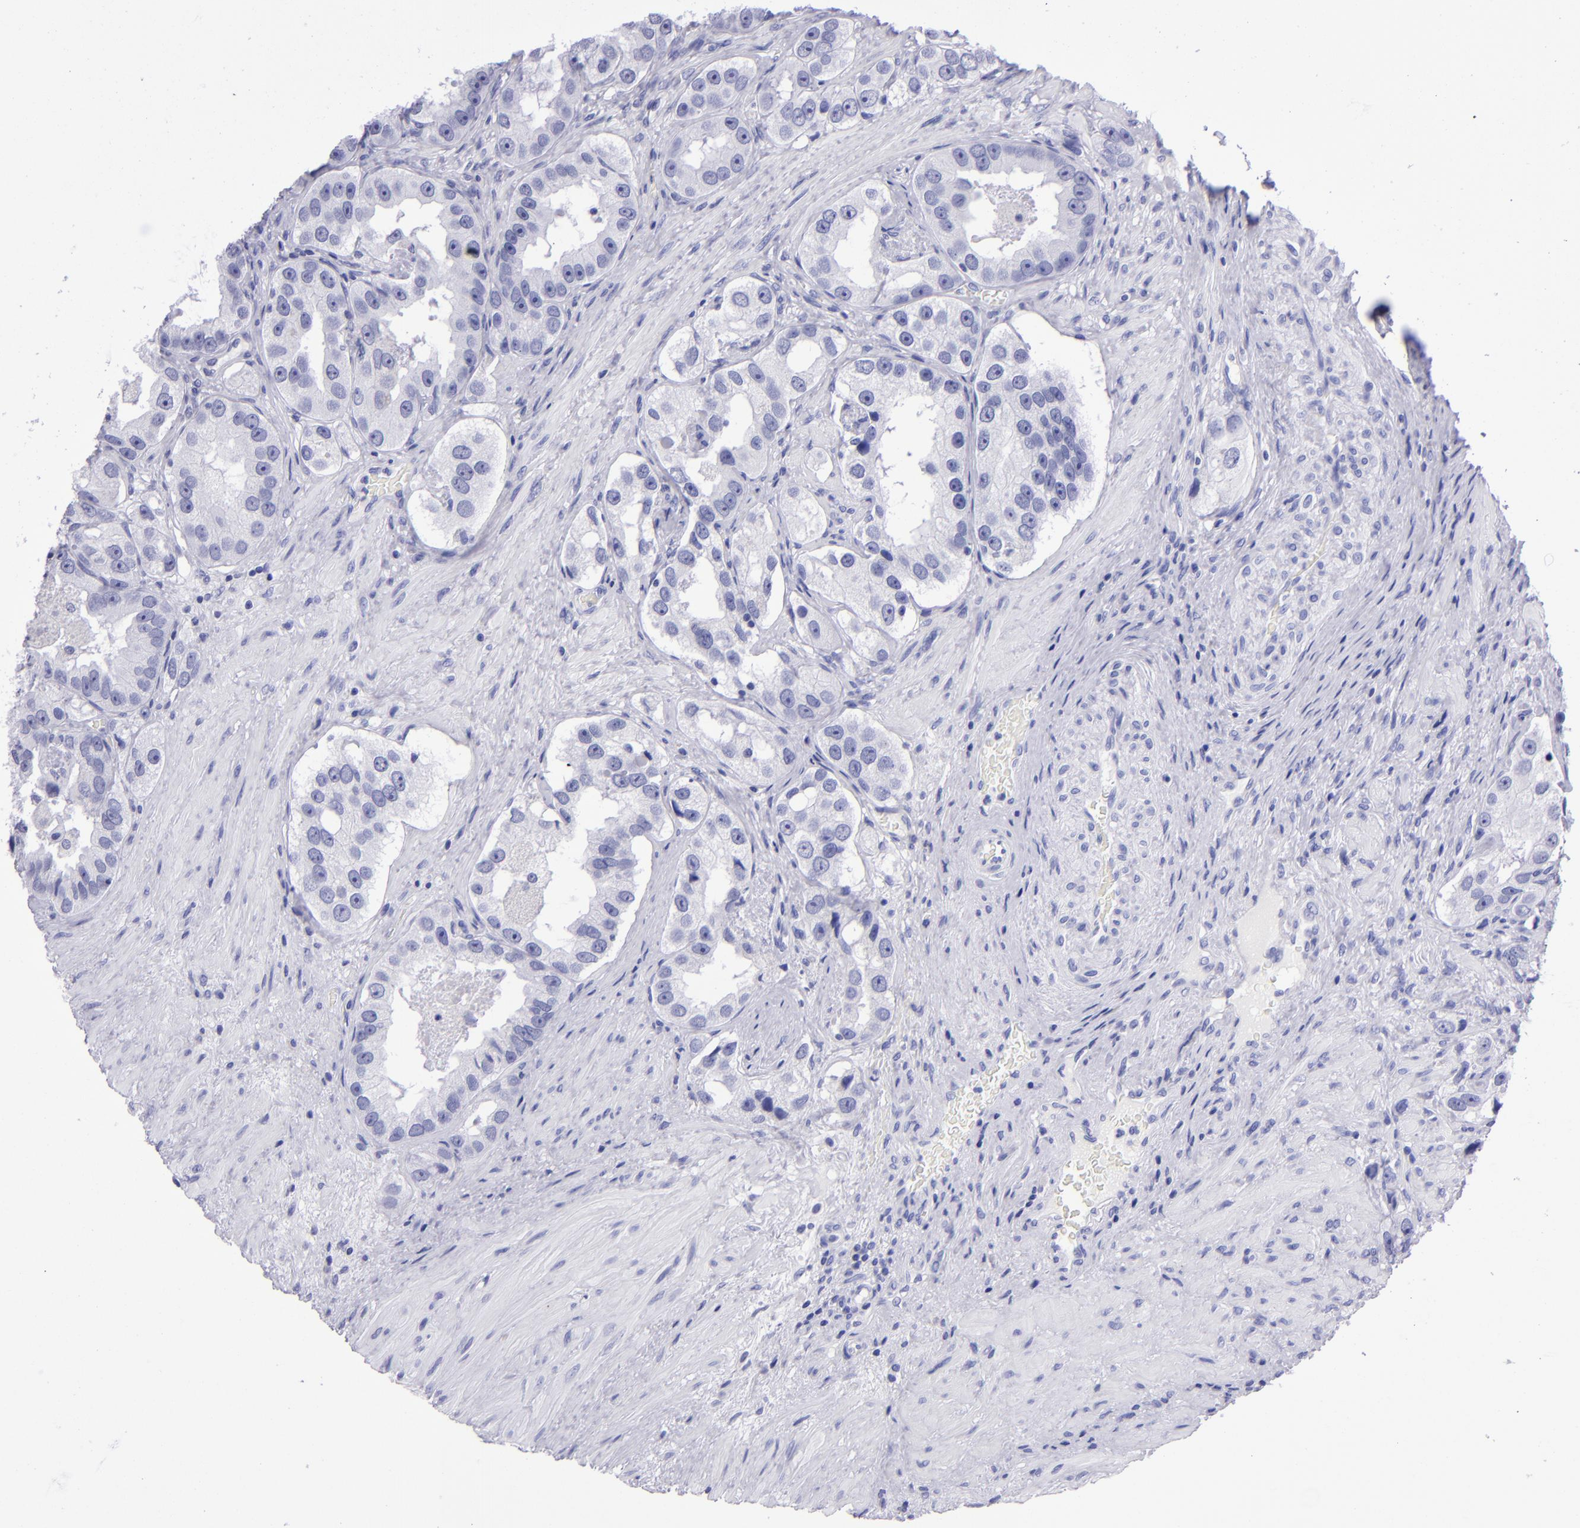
{"staining": {"intensity": "negative", "quantity": "none", "location": "none"}, "tissue": "prostate cancer", "cell_type": "Tumor cells", "image_type": "cancer", "snomed": [{"axis": "morphology", "description": "Adenocarcinoma, High grade"}, {"axis": "topography", "description": "Prostate"}], "caption": "Tumor cells are negative for protein expression in human prostate cancer.", "gene": "TYRP1", "patient": {"sex": "male", "age": 63}}